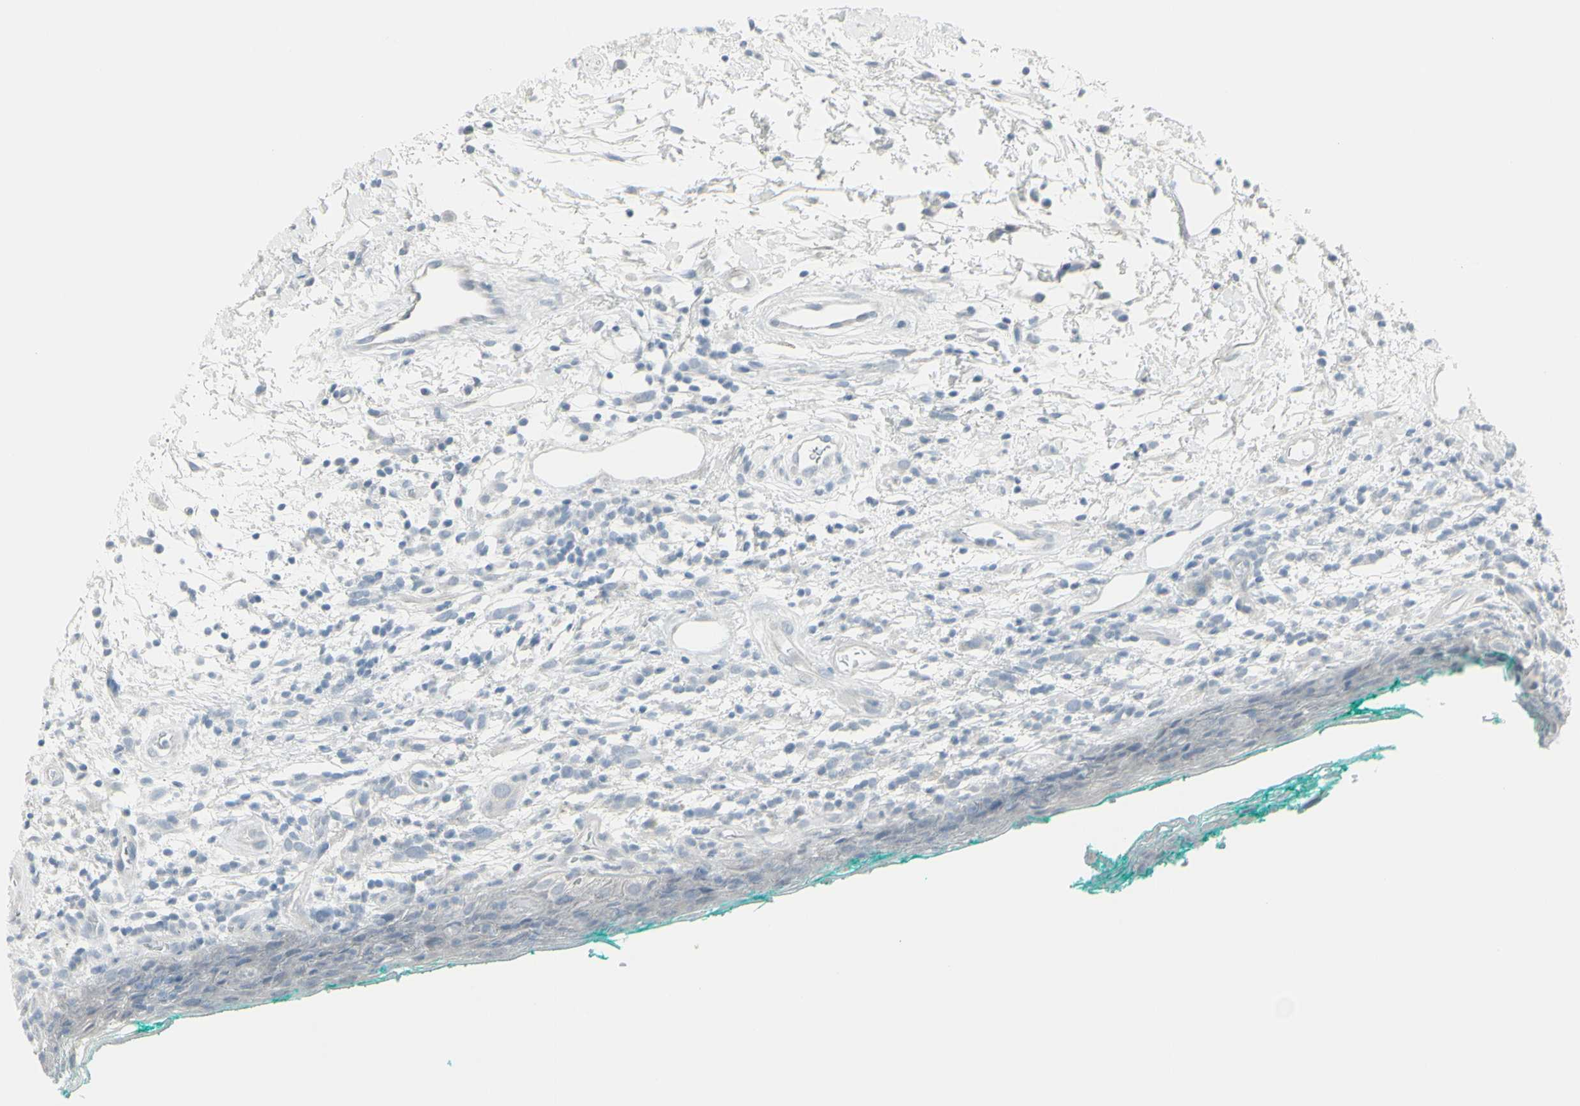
{"staining": {"intensity": "negative", "quantity": "none", "location": "none"}, "tissue": "oral mucosa", "cell_type": "Squamous epithelial cells", "image_type": "normal", "snomed": [{"axis": "morphology", "description": "Normal tissue, NOS"}, {"axis": "topography", "description": "Skeletal muscle"}, {"axis": "topography", "description": "Oral tissue"}, {"axis": "topography", "description": "Peripheral nerve tissue"}], "caption": "A high-resolution image shows IHC staining of unremarkable oral mucosa, which exhibits no significant staining in squamous epithelial cells.", "gene": "RAB3A", "patient": {"sex": "female", "age": 84}}